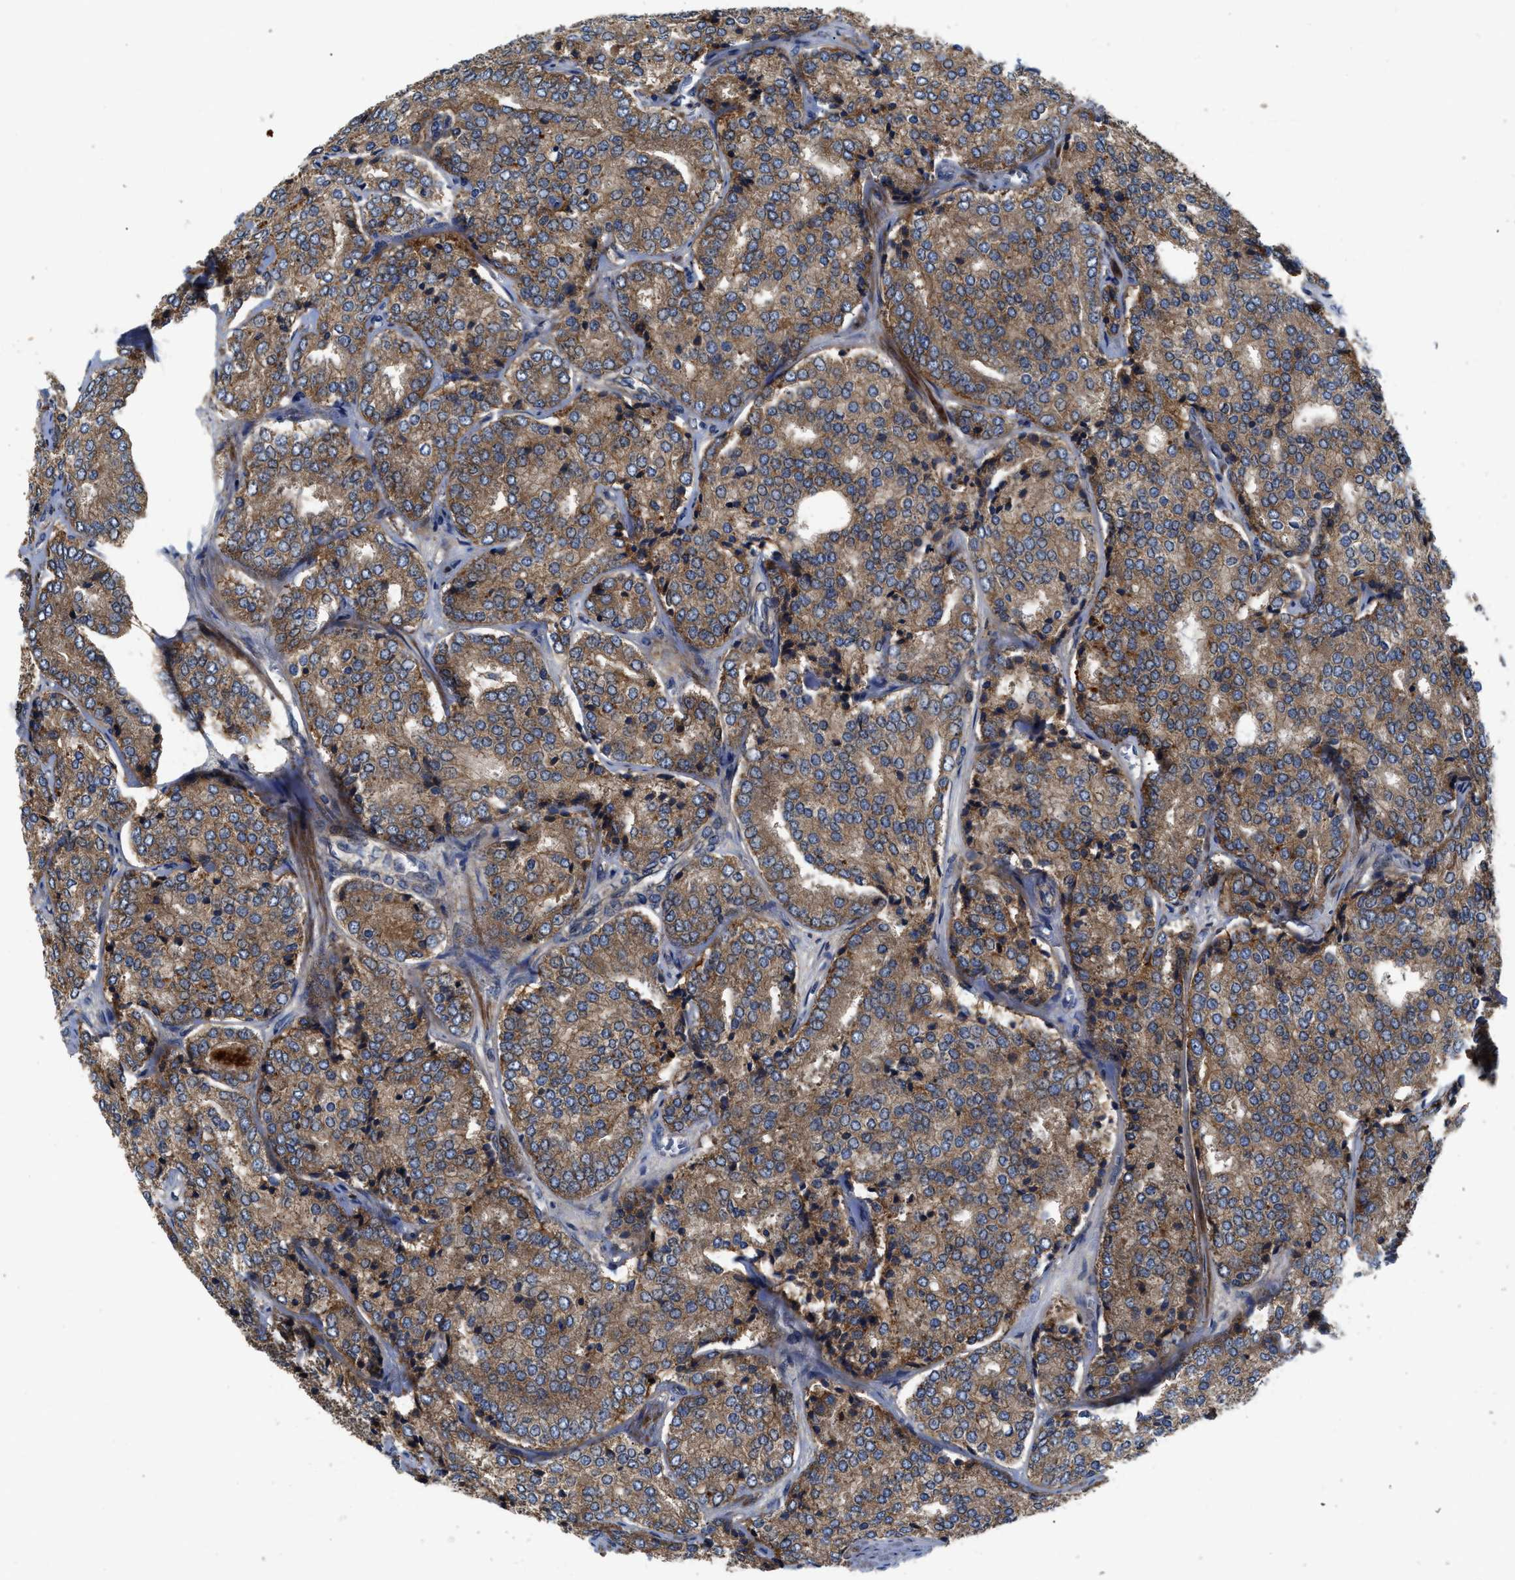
{"staining": {"intensity": "moderate", "quantity": ">75%", "location": "cytoplasmic/membranous"}, "tissue": "prostate cancer", "cell_type": "Tumor cells", "image_type": "cancer", "snomed": [{"axis": "morphology", "description": "Adenocarcinoma, High grade"}, {"axis": "topography", "description": "Prostate"}], "caption": "High-grade adenocarcinoma (prostate) was stained to show a protein in brown. There is medium levels of moderate cytoplasmic/membranous positivity in approximately >75% of tumor cells. Using DAB (3,3'-diaminobenzidine) (brown) and hematoxylin (blue) stains, captured at high magnification using brightfield microscopy.", "gene": "CNNM3", "patient": {"sex": "male", "age": 65}}